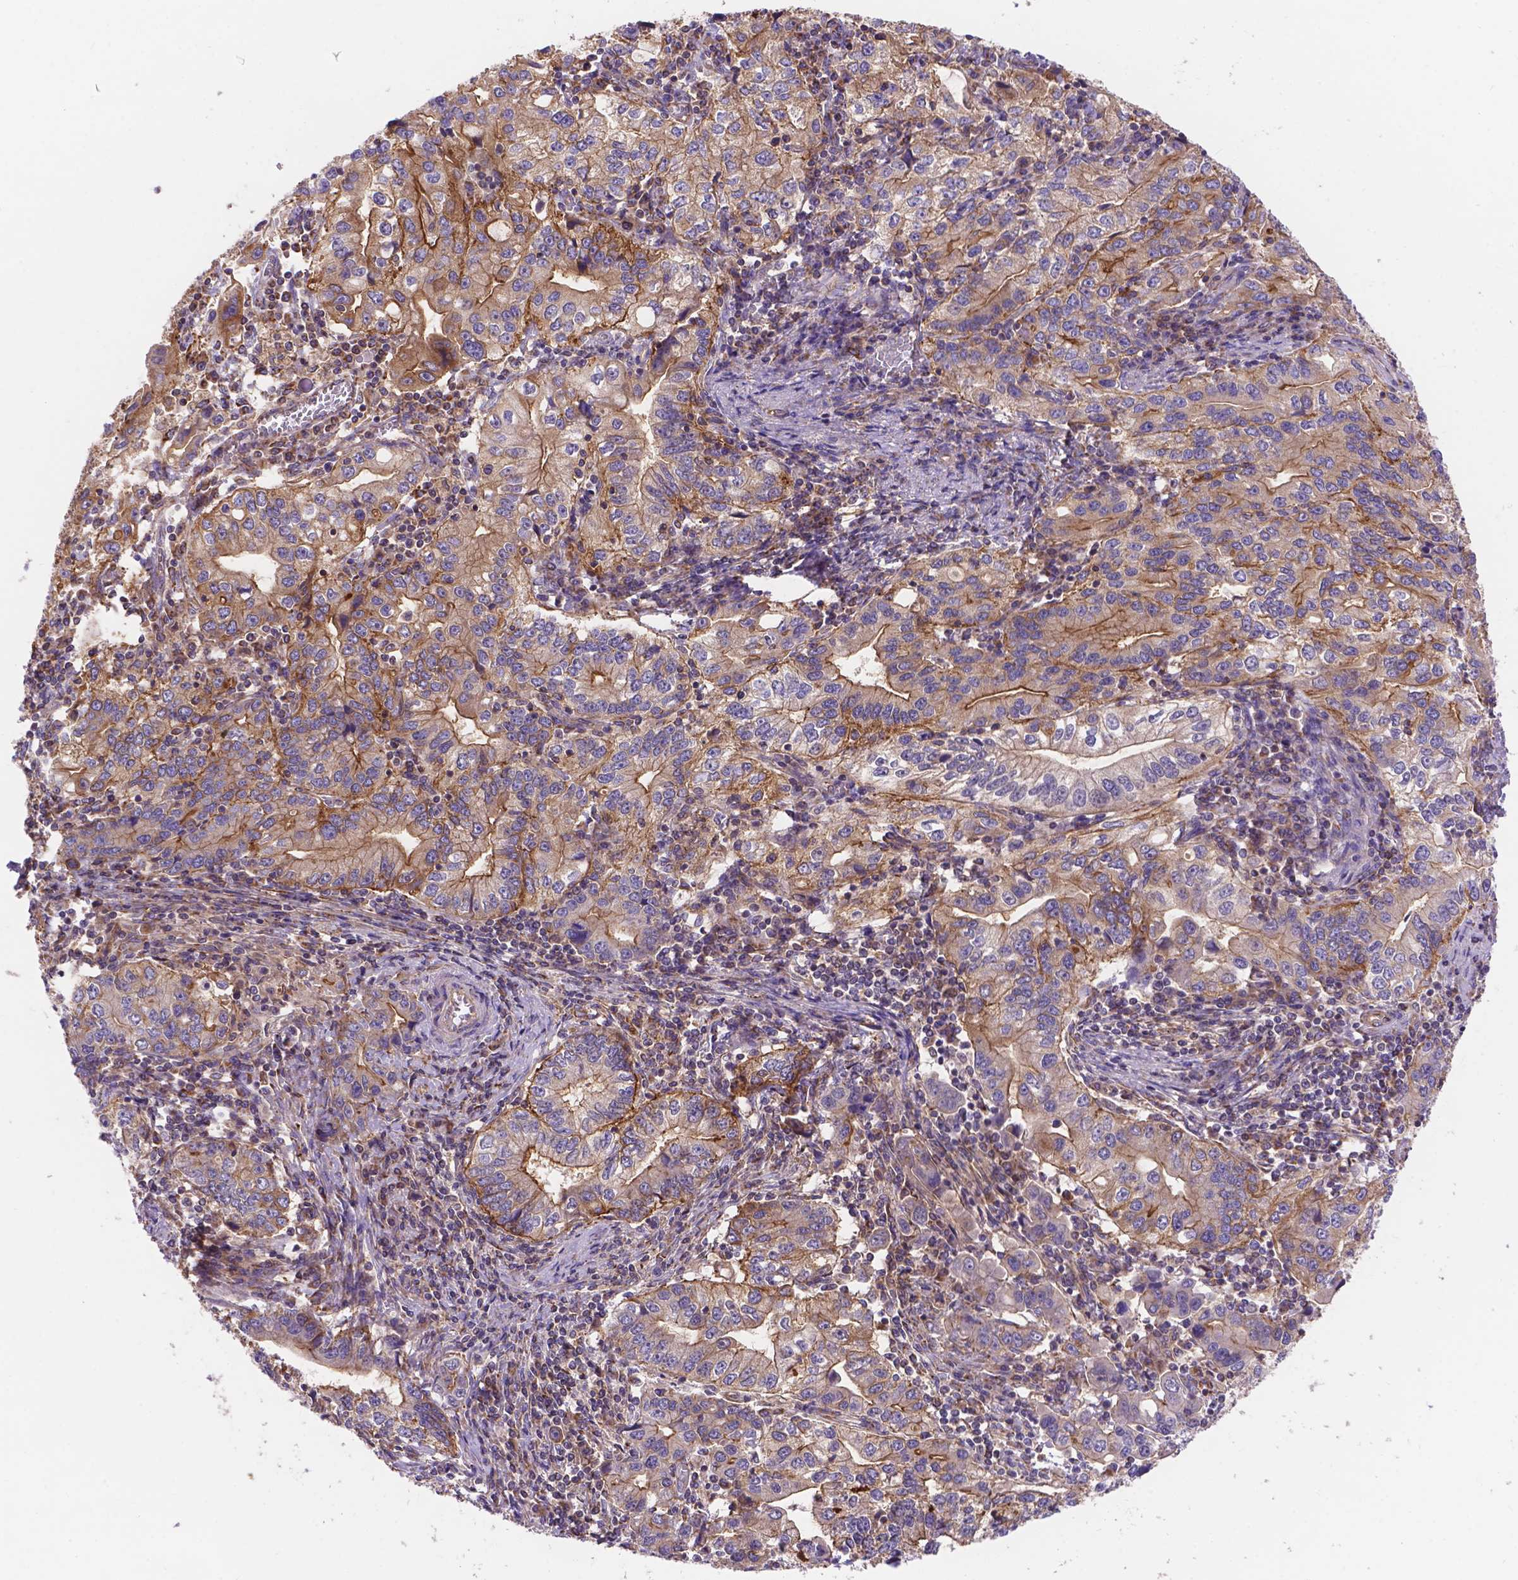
{"staining": {"intensity": "moderate", "quantity": "<25%", "location": "cytoplasmic/membranous"}, "tissue": "stomach cancer", "cell_type": "Tumor cells", "image_type": "cancer", "snomed": [{"axis": "morphology", "description": "Adenocarcinoma, NOS"}, {"axis": "topography", "description": "Stomach, lower"}], "caption": "Immunohistochemical staining of adenocarcinoma (stomach) reveals low levels of moderate cytoplasmic/membranous protein positivity in about <25% of tumor cells.", "gene": "AK3", "patient": {"sex": "female", "age": 72}}